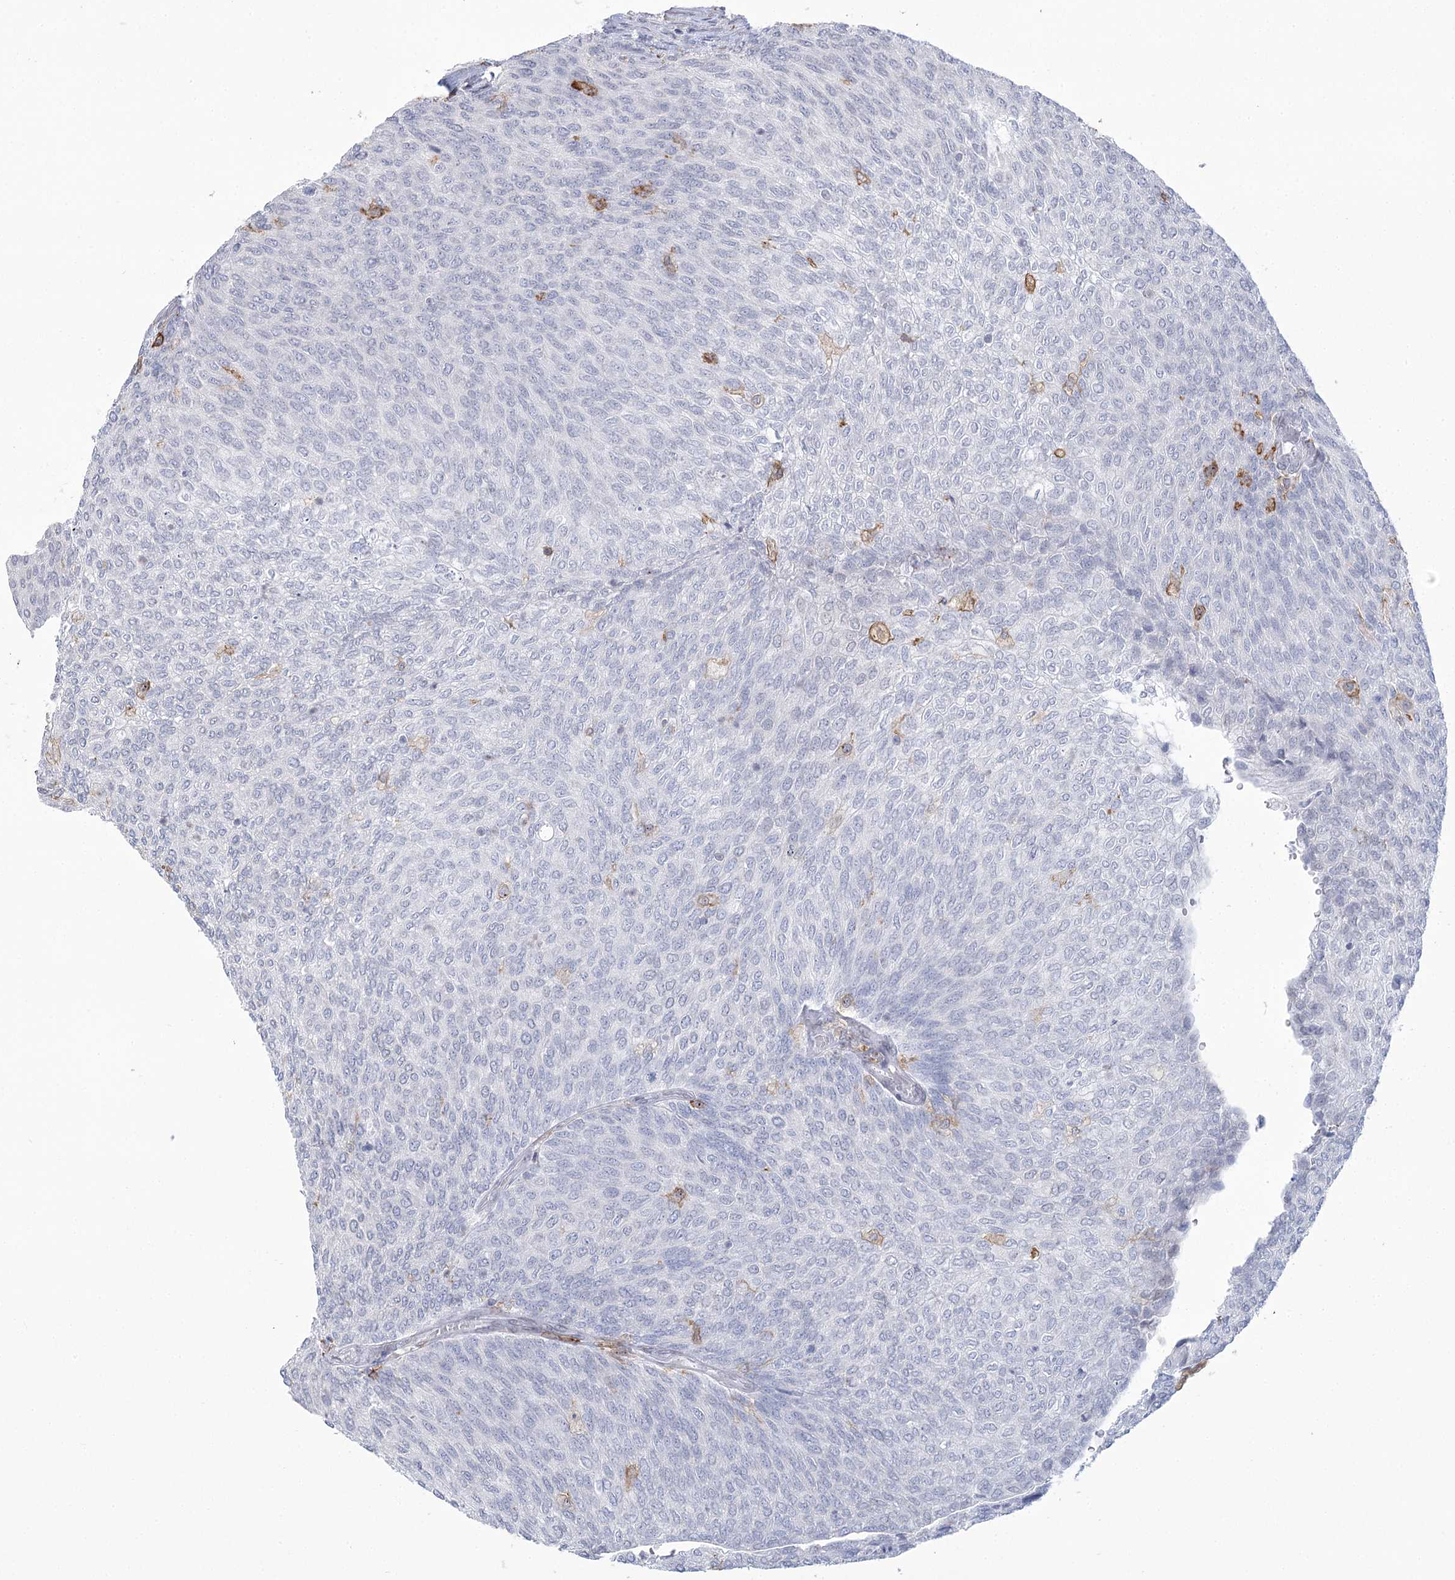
{"staining": {"intensity": "negative", "quantity": "none", "location": "none"}, "tissue": "urothelial cancer", "cell_type": "Tumor cells", "image_type": "cancer", "snomed": [{"axis": "morphology", "description": "Urothelial carcinoma, Low grade"}, {"axis": "topography", "description": "Urinary bladder"}], "caption": "A high-resolution micrograph shows IHC staining of urothelial cancer, which exhibits no significant expression in tumor cells.", "gene": "C11orf1", "patient": {"sex": "female", "age": 79}}